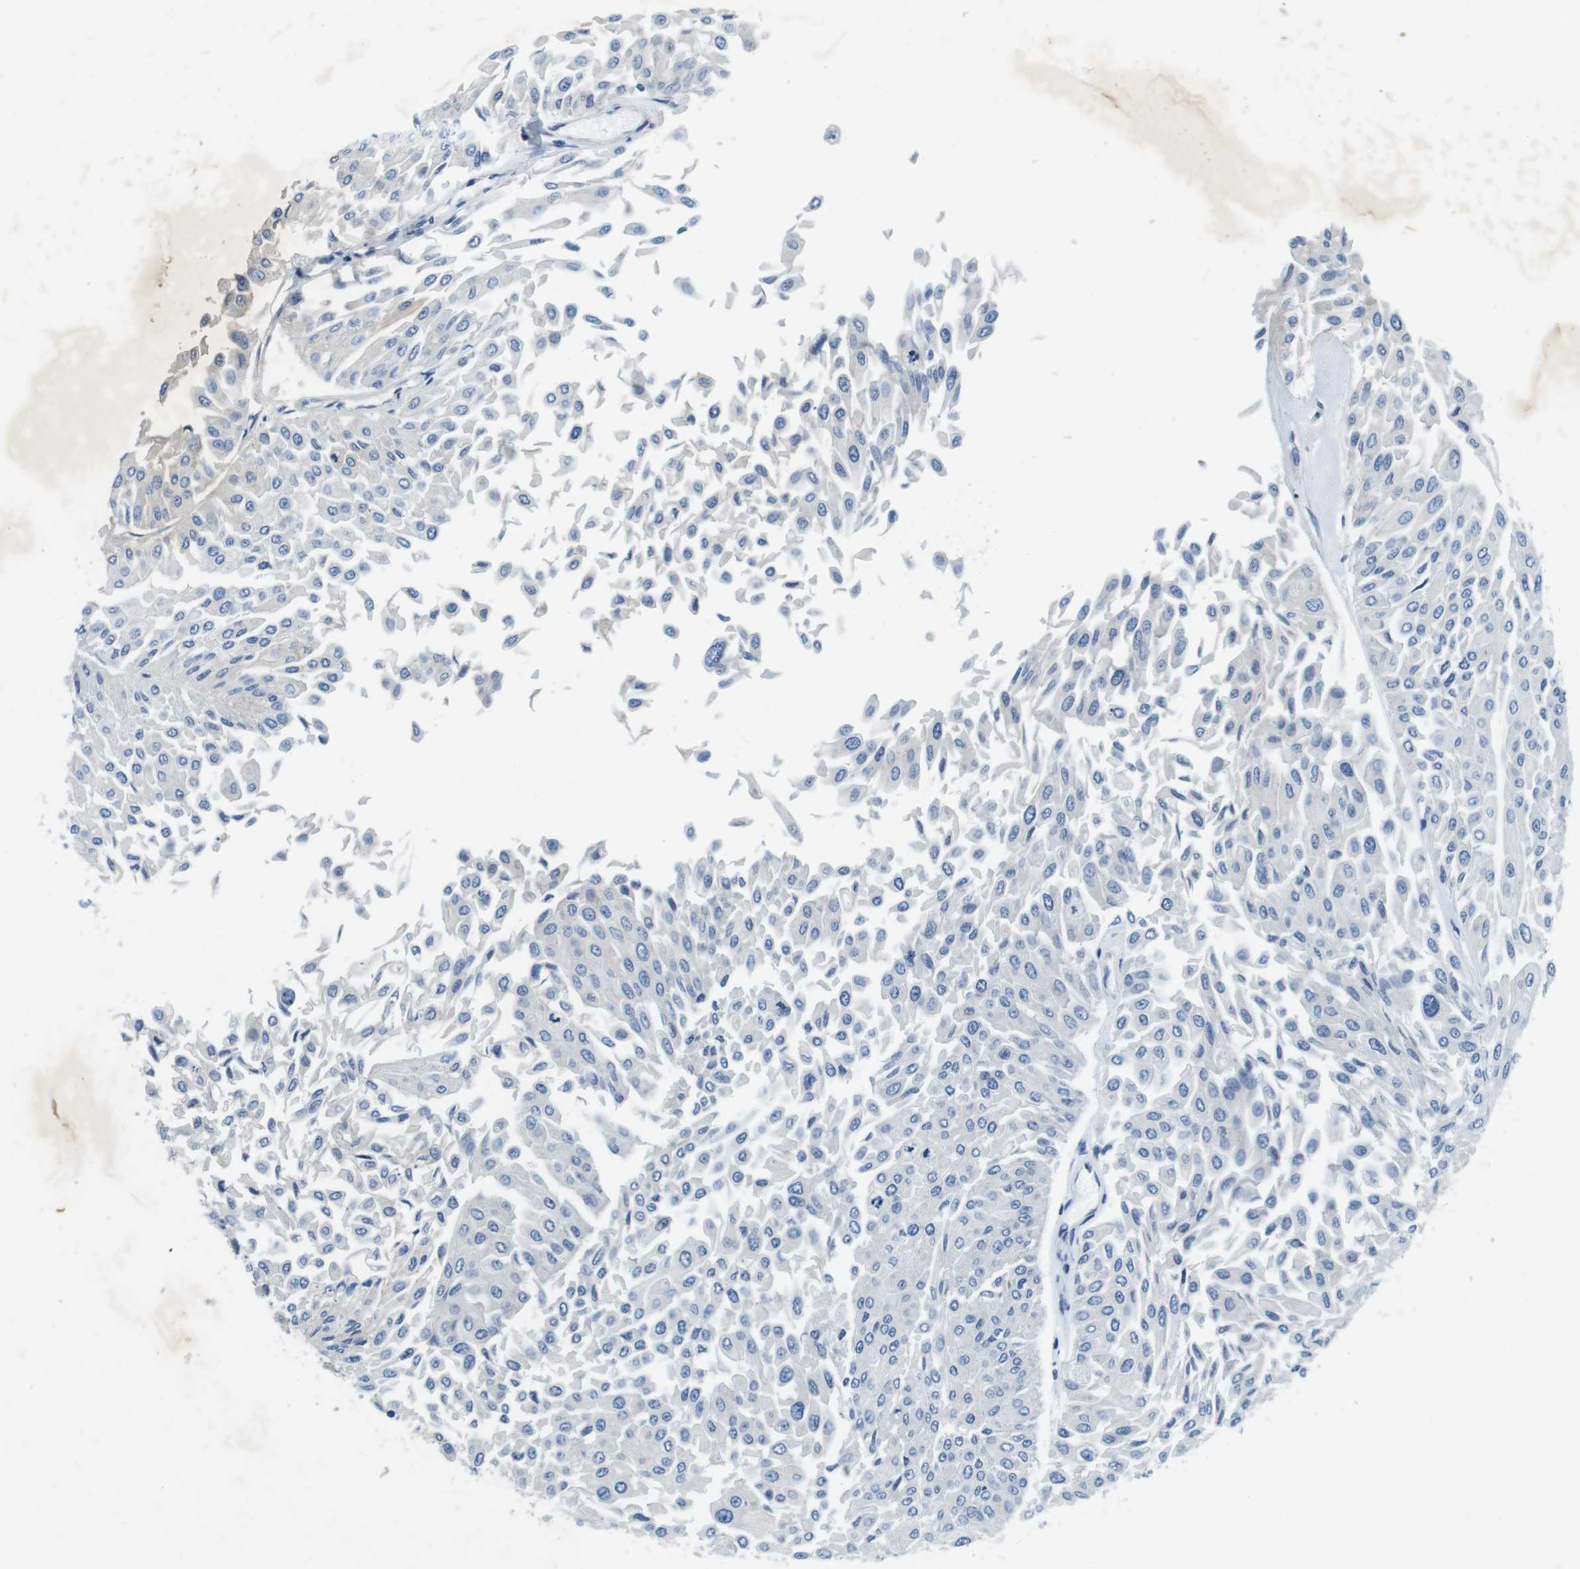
{"staining": {"intensity": "negative", "quantity": "none", "location": "none"}, "tissue": "urothelial cancer", "cell_type": "Tumor cells", "image_type": "cancer", "snomed": [{"axis": "morphology", "description": "Urothelial carcinoma, Low grade"}, {"axis": "topography", "description": "Urinary bladder"}], "caption": "High magnification brightfield microscopy of urothelial carcinoma (low-grade) stained with DAB (brown) and counterstained with hematoxylin (blue): tumor cells show no significant staining.", "gene": "DENND4C", "patient": {"sex": "male", "age": 67}}